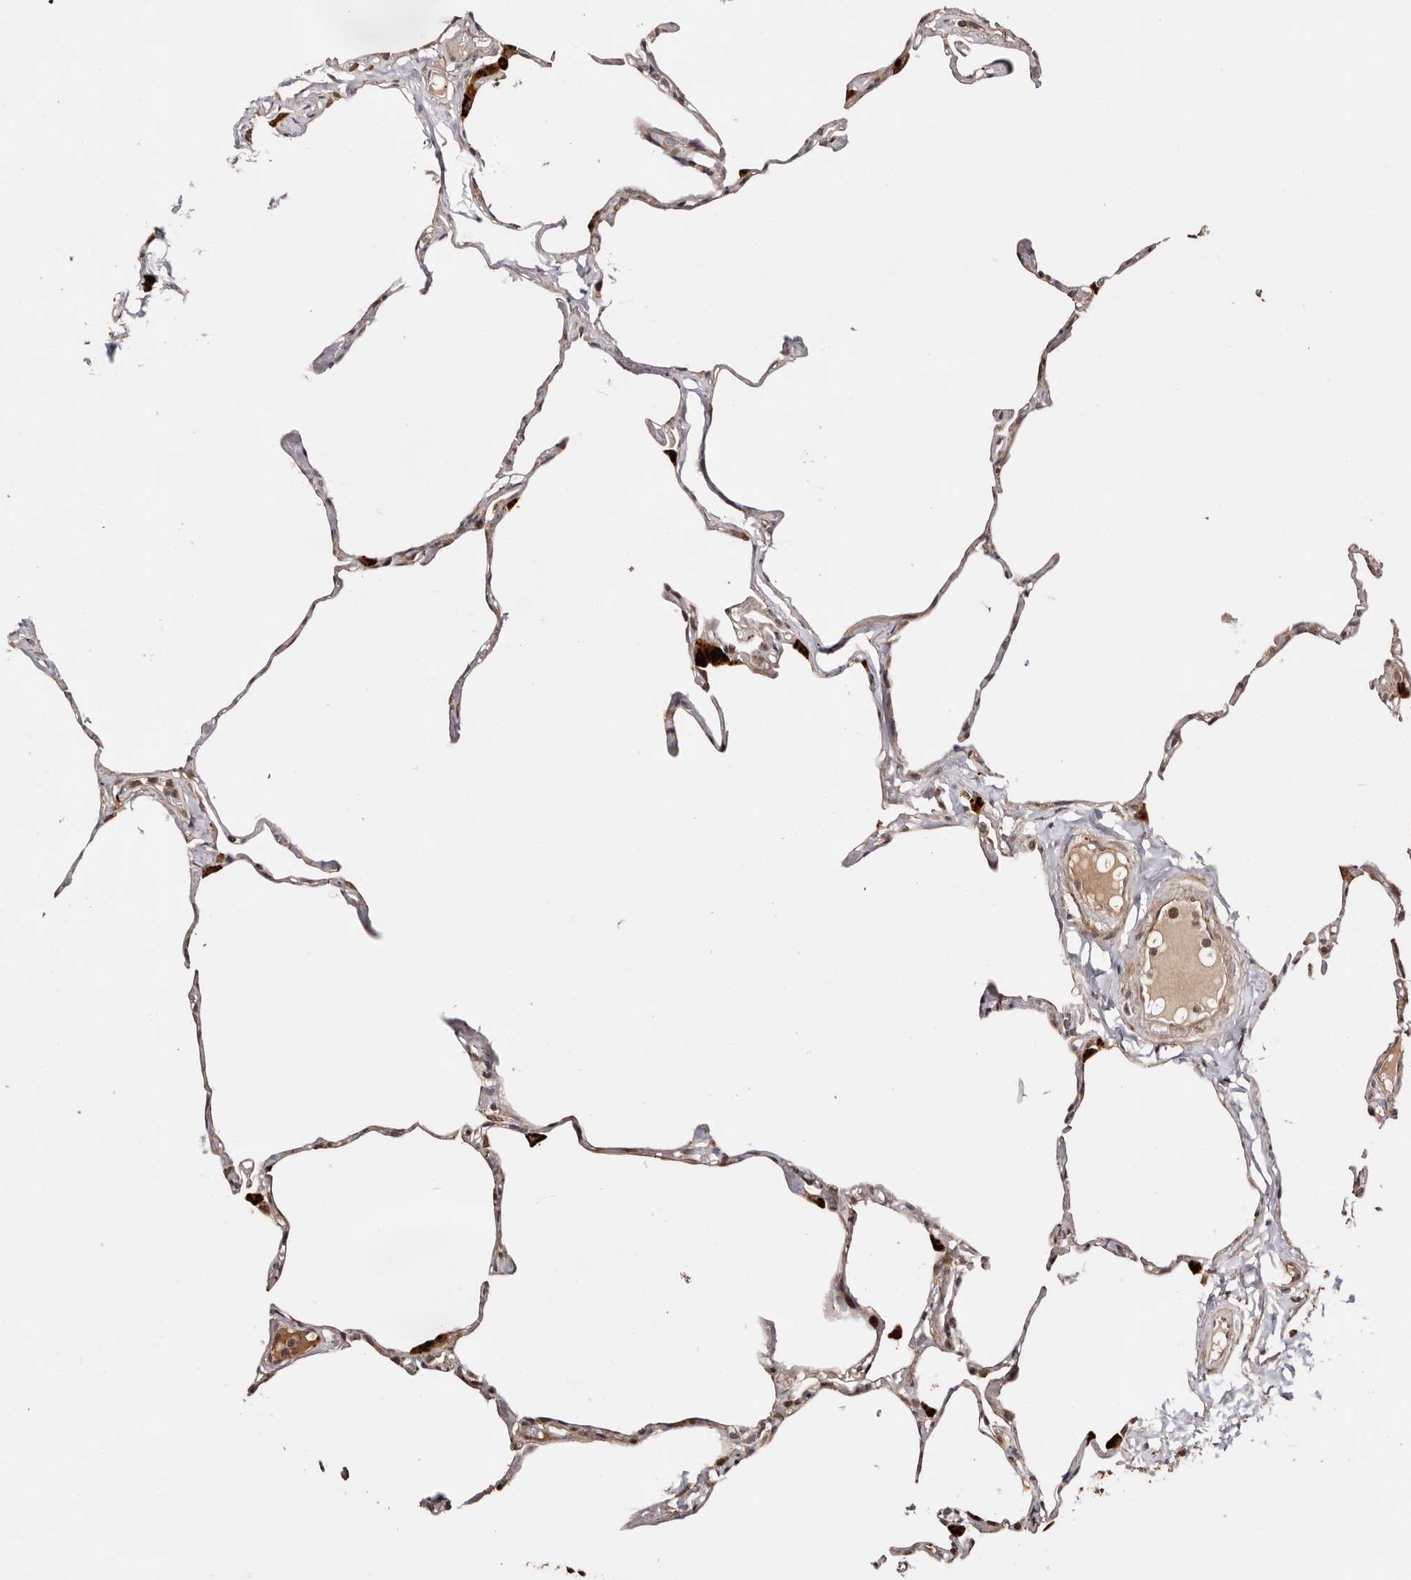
{"staining": {"intensity": "moderate", "quantity": "<25%", "location": "cytoplasmic/membranous"}, "tissue": "lung", "cell_type": "Alveolar cells", "image_type": "normal", "snomed": [{"axis": "morphology", "description": "Normal tissue, NOS"}, {"axis": "topography", "description": "Lung"}], "caption": "A histopathology image of lung stained for a protein exhibits moderate cytoplasmic/membranous brown staining in alveolar cells.", "gene": "PTPN22", "patient": {"sex": "male", "age": 65}}